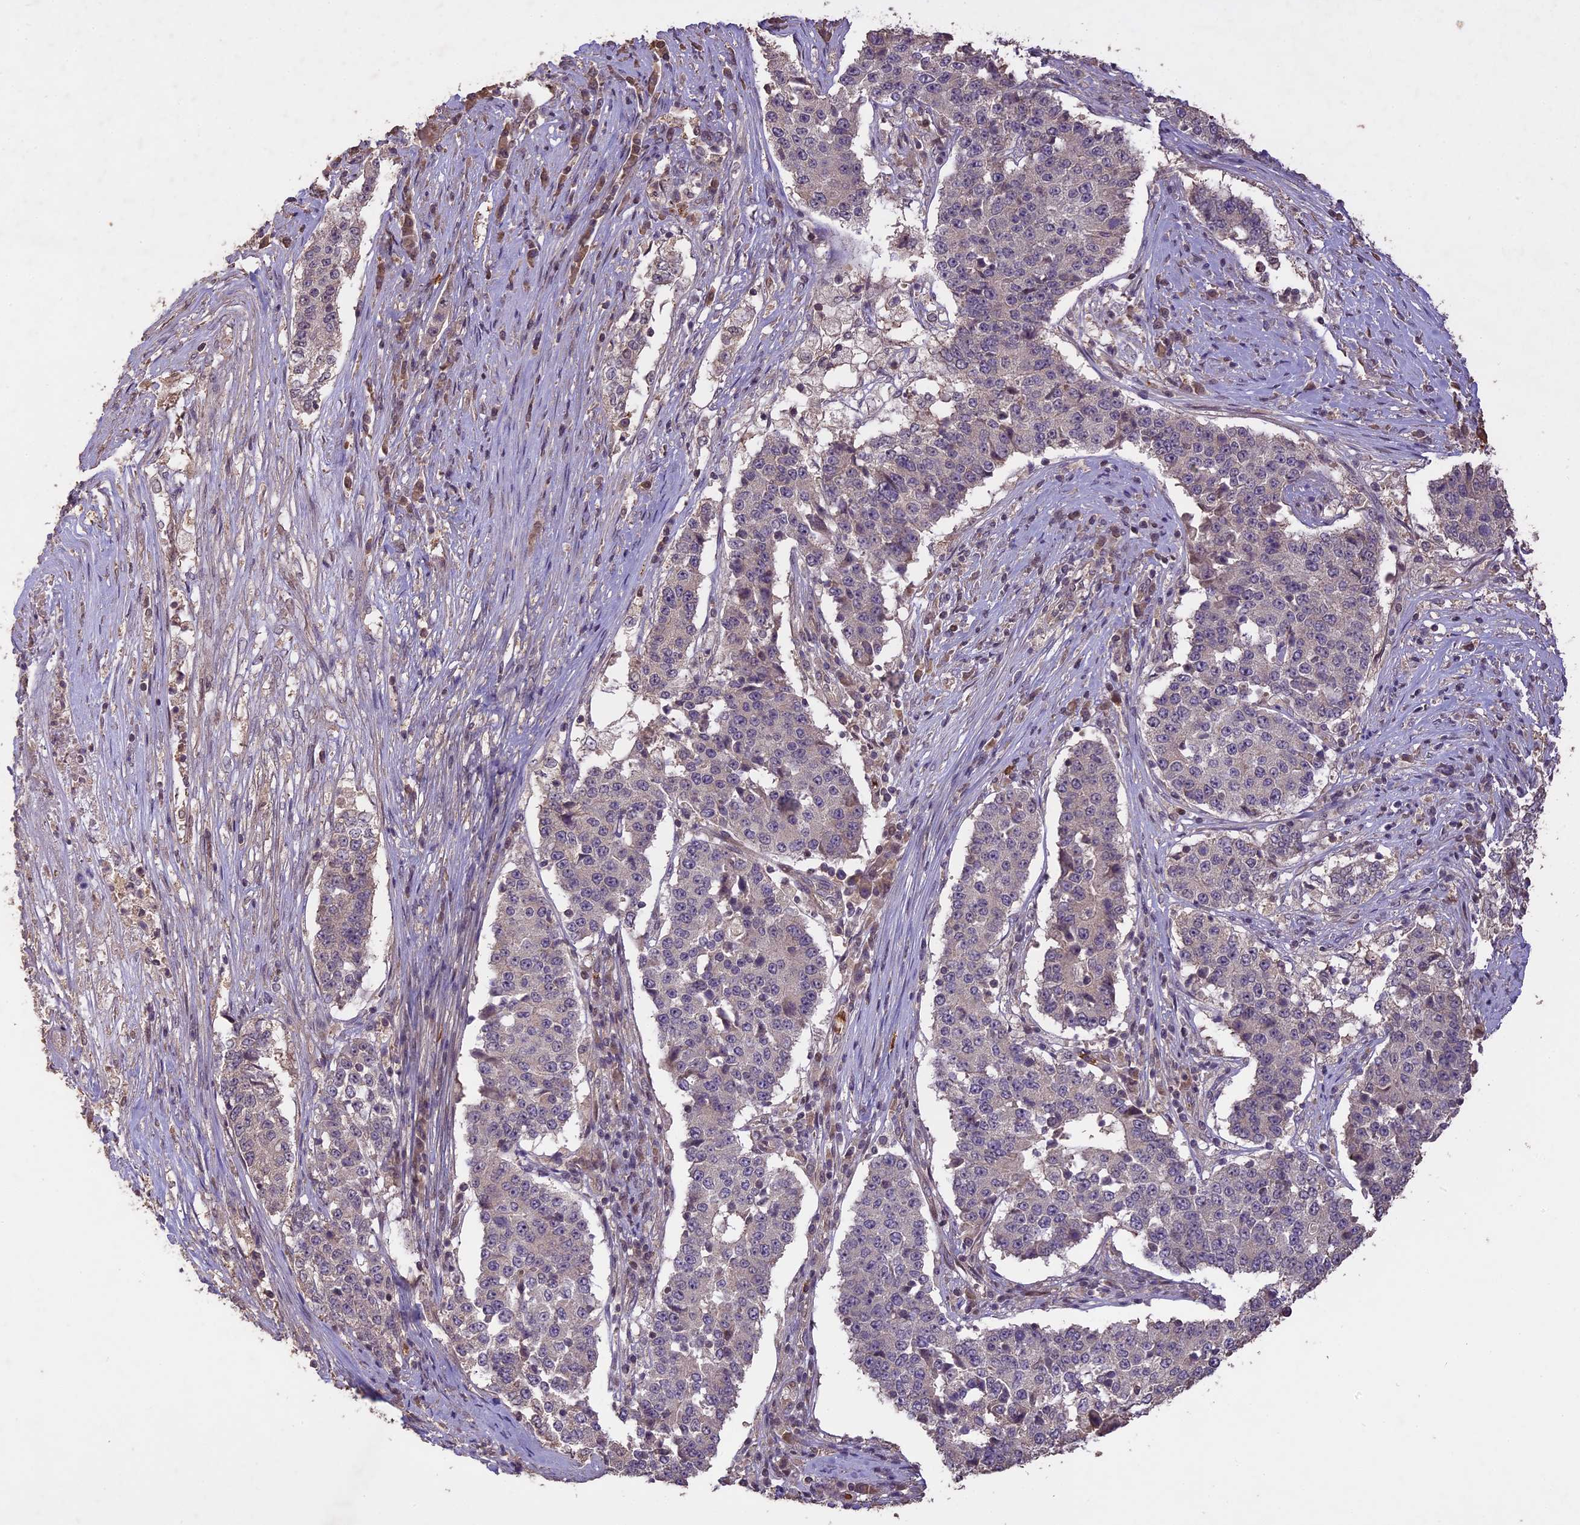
{"staining": {"intensity": "negative", "quantity": "none", "location": "none"}, "tissue": "stomach cancer", "cell_type": "Tumor cells", "image_type": "cancer", "snomed": [{"axis": "morphology", "description": "Adenocarcinoma, NOS"}, {"axis": "topography", "description": "Stomach"}], "caption": "A high-resolution image shows IHC staining of stomach cancer, which shows no significant staining in tumor cells.", "gene": "TIGD7", "patient": {"sex": "male", "age": 59}}